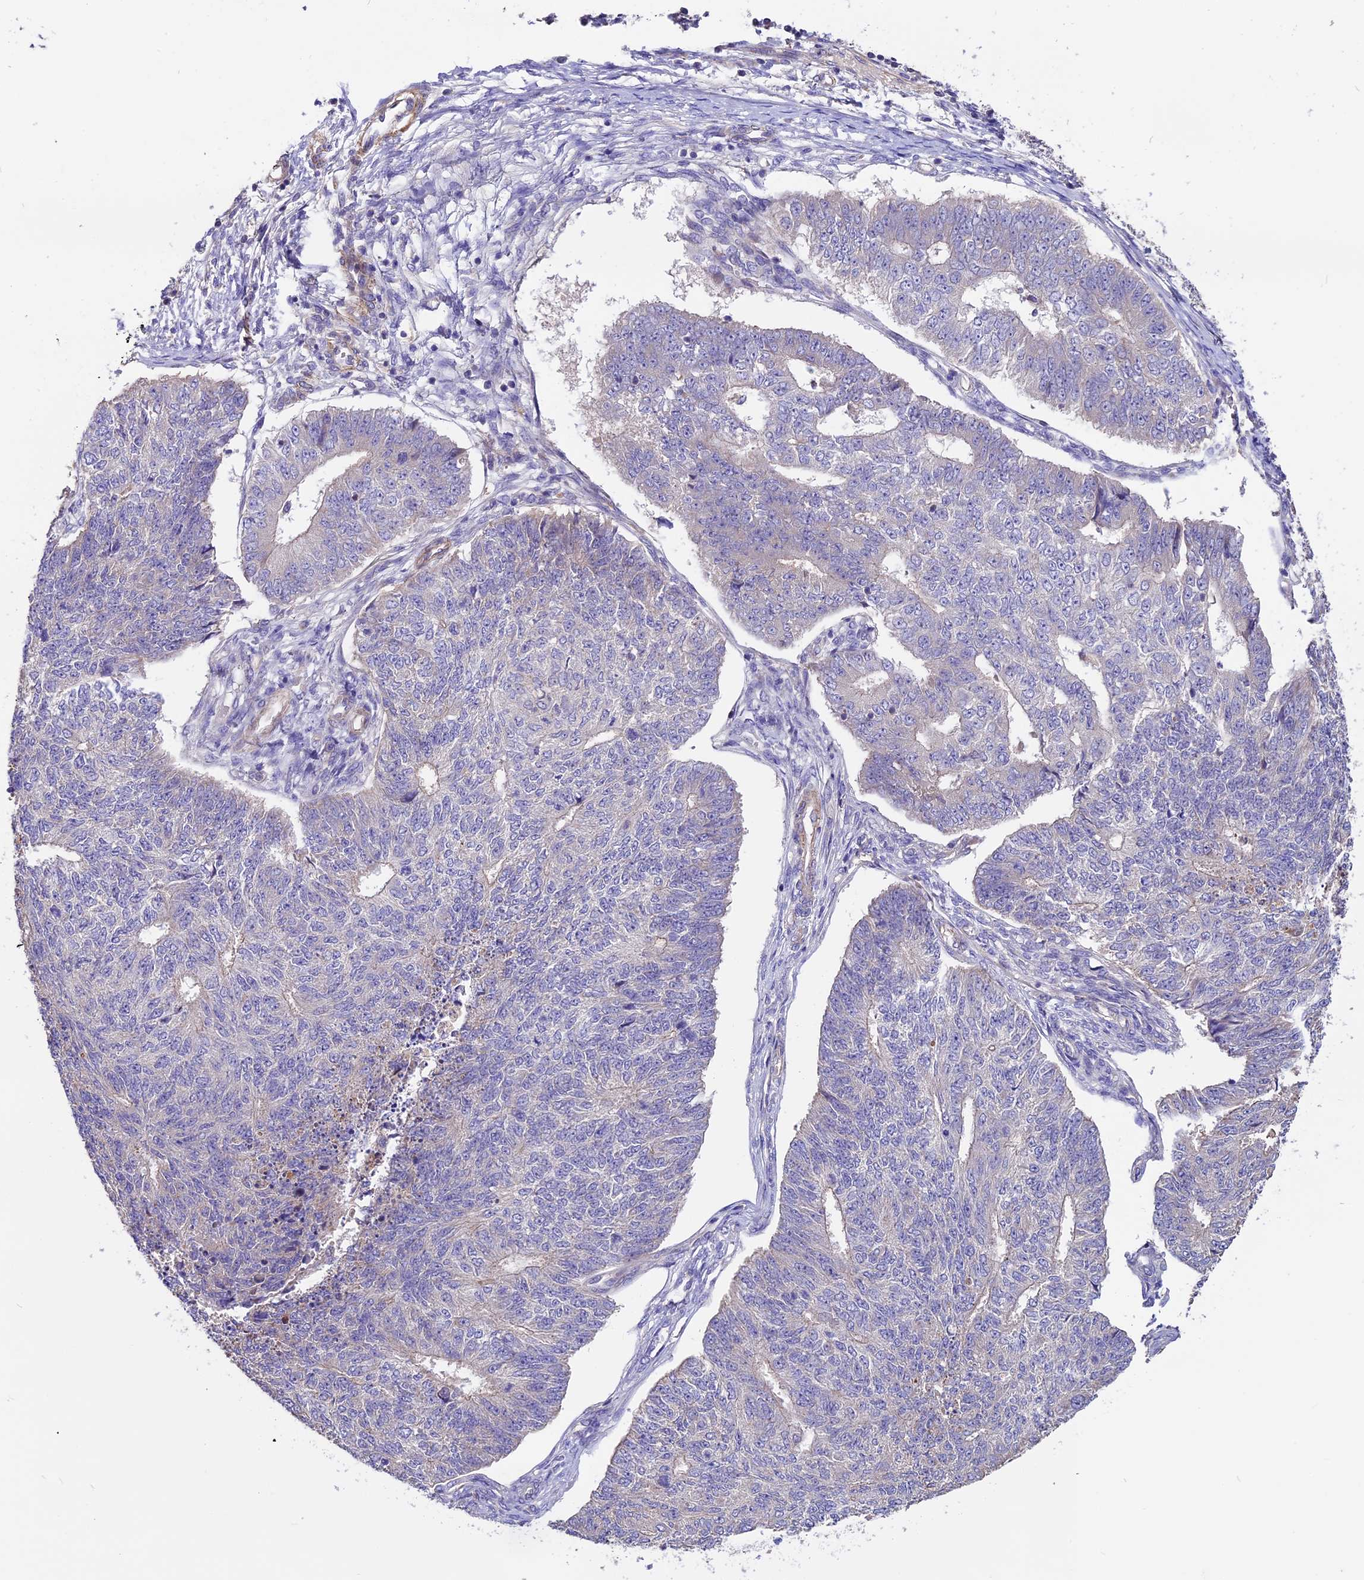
{"staining": {"intensity": "negative", "quantity": "none", "location": "none"}, "tissue": "endometrial cancer", "cell_type": "Tumor cells", "image_type": "cancer", "snomed": [{"axis": "morphology", "description": "Adenocarcinoma, NOS"}, {"axis": "topography", "description": "Endometrium"}], "caption": "The micrograph displays no significant positivity in tumor cells of endometrial adenocarcinoma.", "gene": "ANO3", "patient": {"sex": "female", "age": 32}}